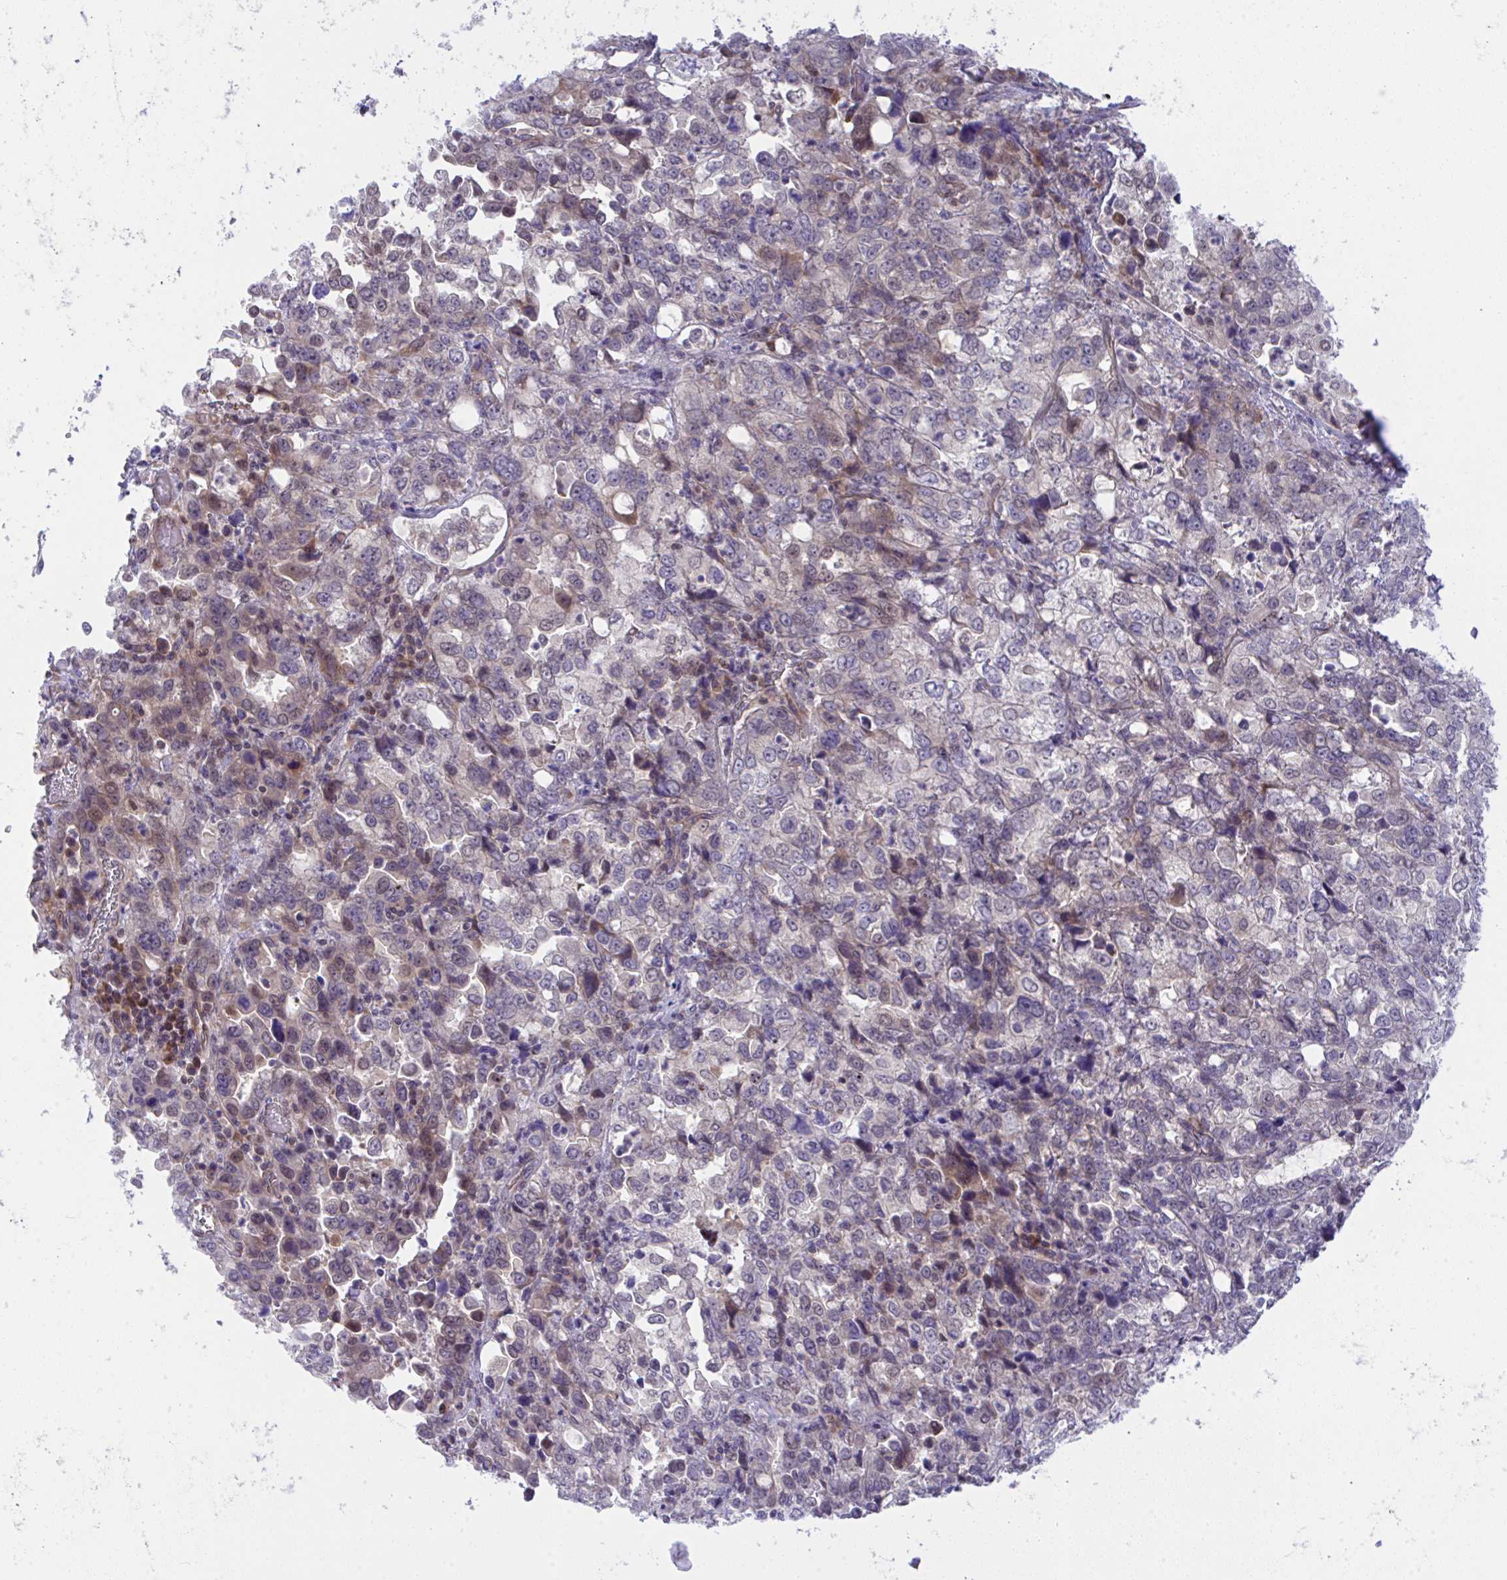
{"staining": {"intensity": "weak", "quantity": "<25%", "location": "cytoplasmic/membranous"}, "tissue": "stomach cancer", "cell_type": "Tumor cells", "image_type": "cancer", "snomed": [{"axis": "morphology", "description": "Adenocarcinoma, NOS"}, {"axis": "topography", "description": "Stomach, upper"}], "caption": "The micrograph exhibits no staining of tumor cells in adenocarcinoma (stomach). Nuclei are stained in blue.", "gene": "C9orf64", "patient": {"sex": "female", "age": 81}}